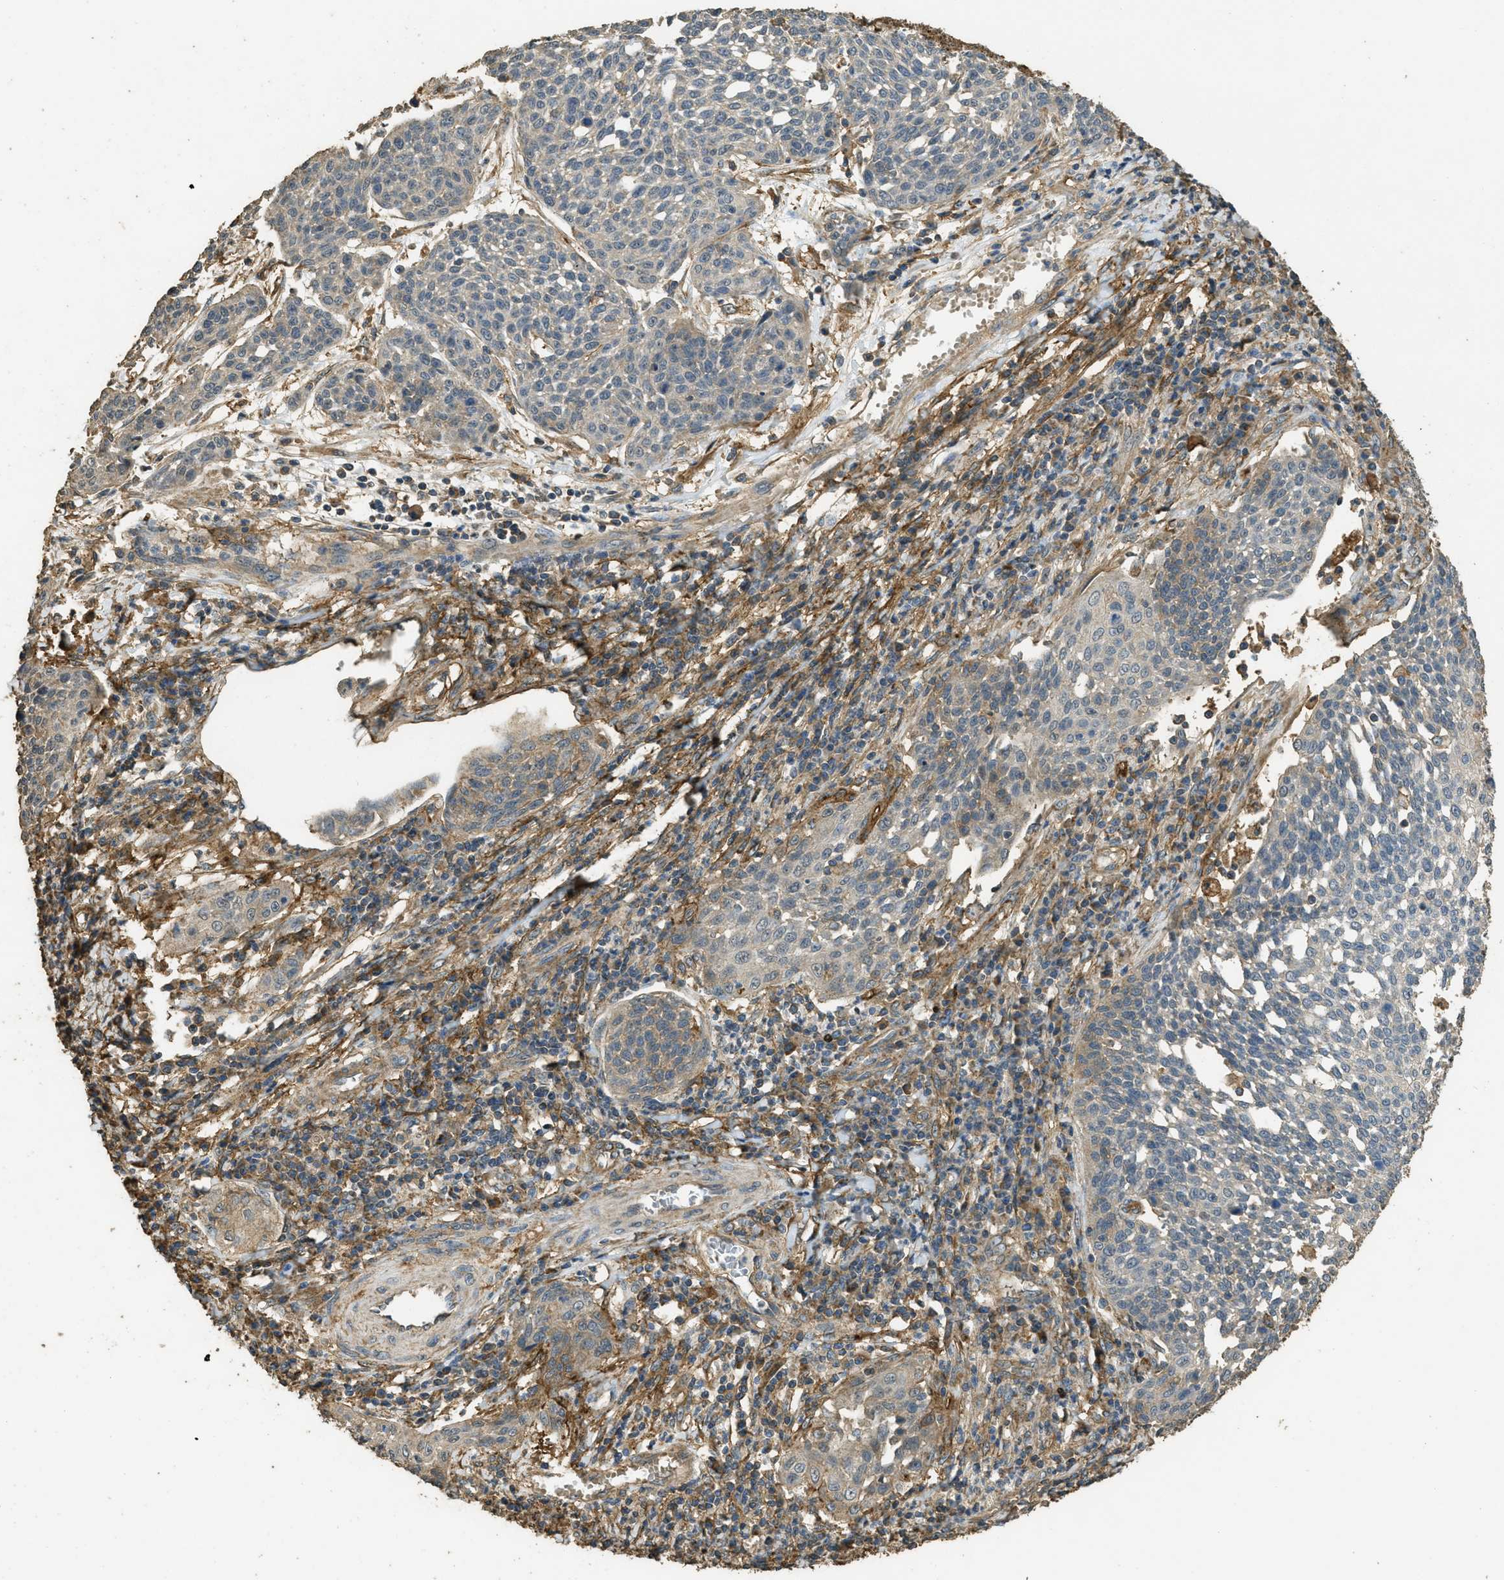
{"staining": {"intensity": "moderate", "quantity": "<25%", "location": "cytoplasmic/membranous"}, "tissue": "cervical cancer", "cell_type": "Tumor cells", "image_type": "cancer", "snomed": [{"axis": "morphology", "description": "Squamous cell carcinoma, NOS"}, {"axis": "topography", "description": "Cervix"}], "caption": "DAB immunohistochemical staining of cervical cancer demonstrates moderate cytoplasmic/membranous protein staining in approximately <25% of tumor cells.", "gene": "CD276", "patient": {"sex": "female", "age": 34}}